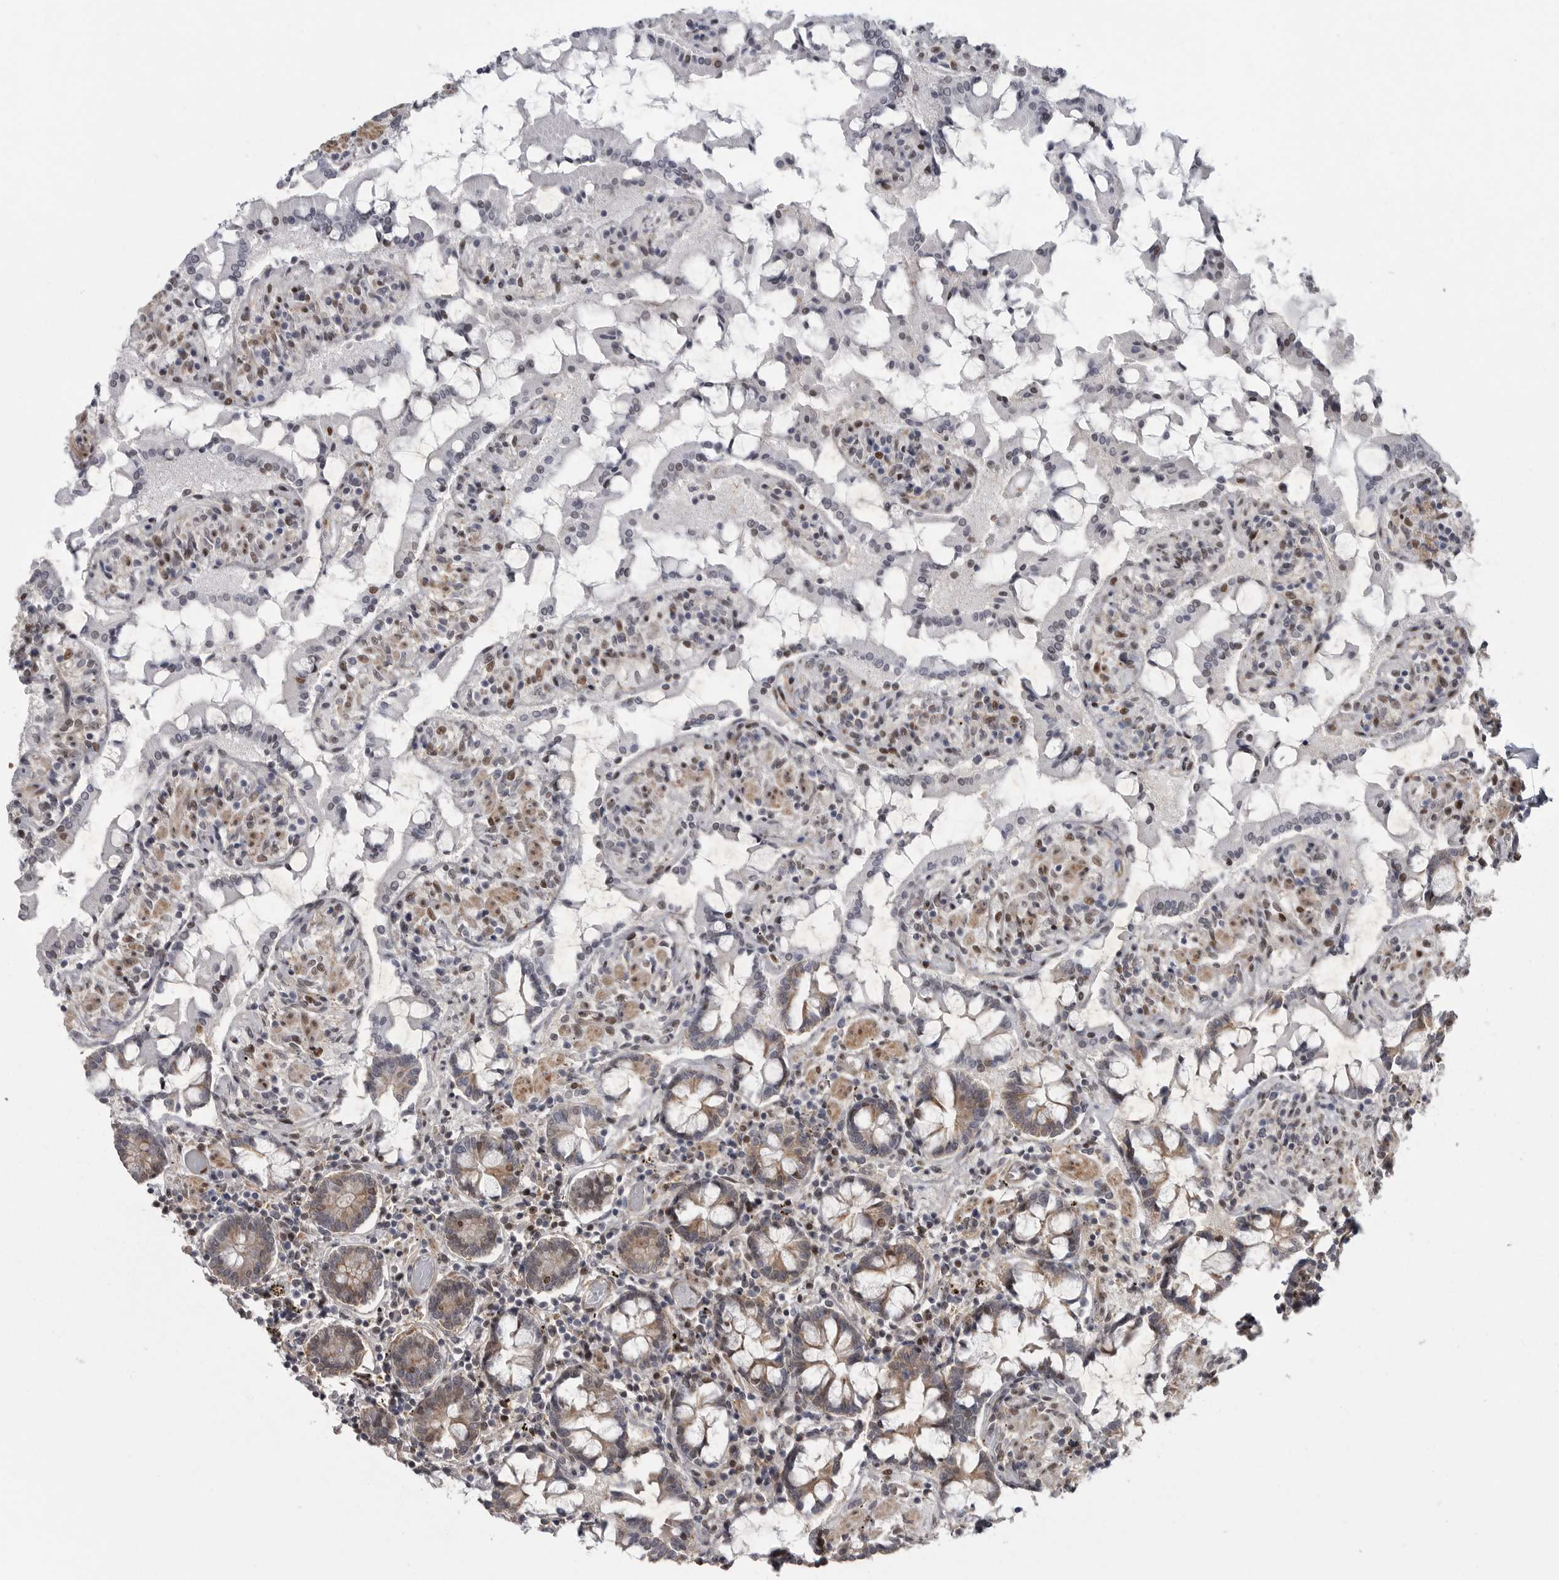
{"staining": {"intensity": "moderate", "quantity": "<25%", "location": "nuclear"}, "tissue": "small intestine", "cell_type": "Glandular cells", "image_type": "normal", "snomed": [{"axis": "morphology", "description": "Normal tissue, NOS"}, {"axis": "topography", "description": "Small intestine"}], "caption": "Brown immunohistochemical staining in normal small intestine shows moderate nuclear positivity in about <25% of glandular cells. (IHC, brightfield microscopy, high magnification).", "gene": "HMGN3", "patient": {"sex": "male", "age": 41}}